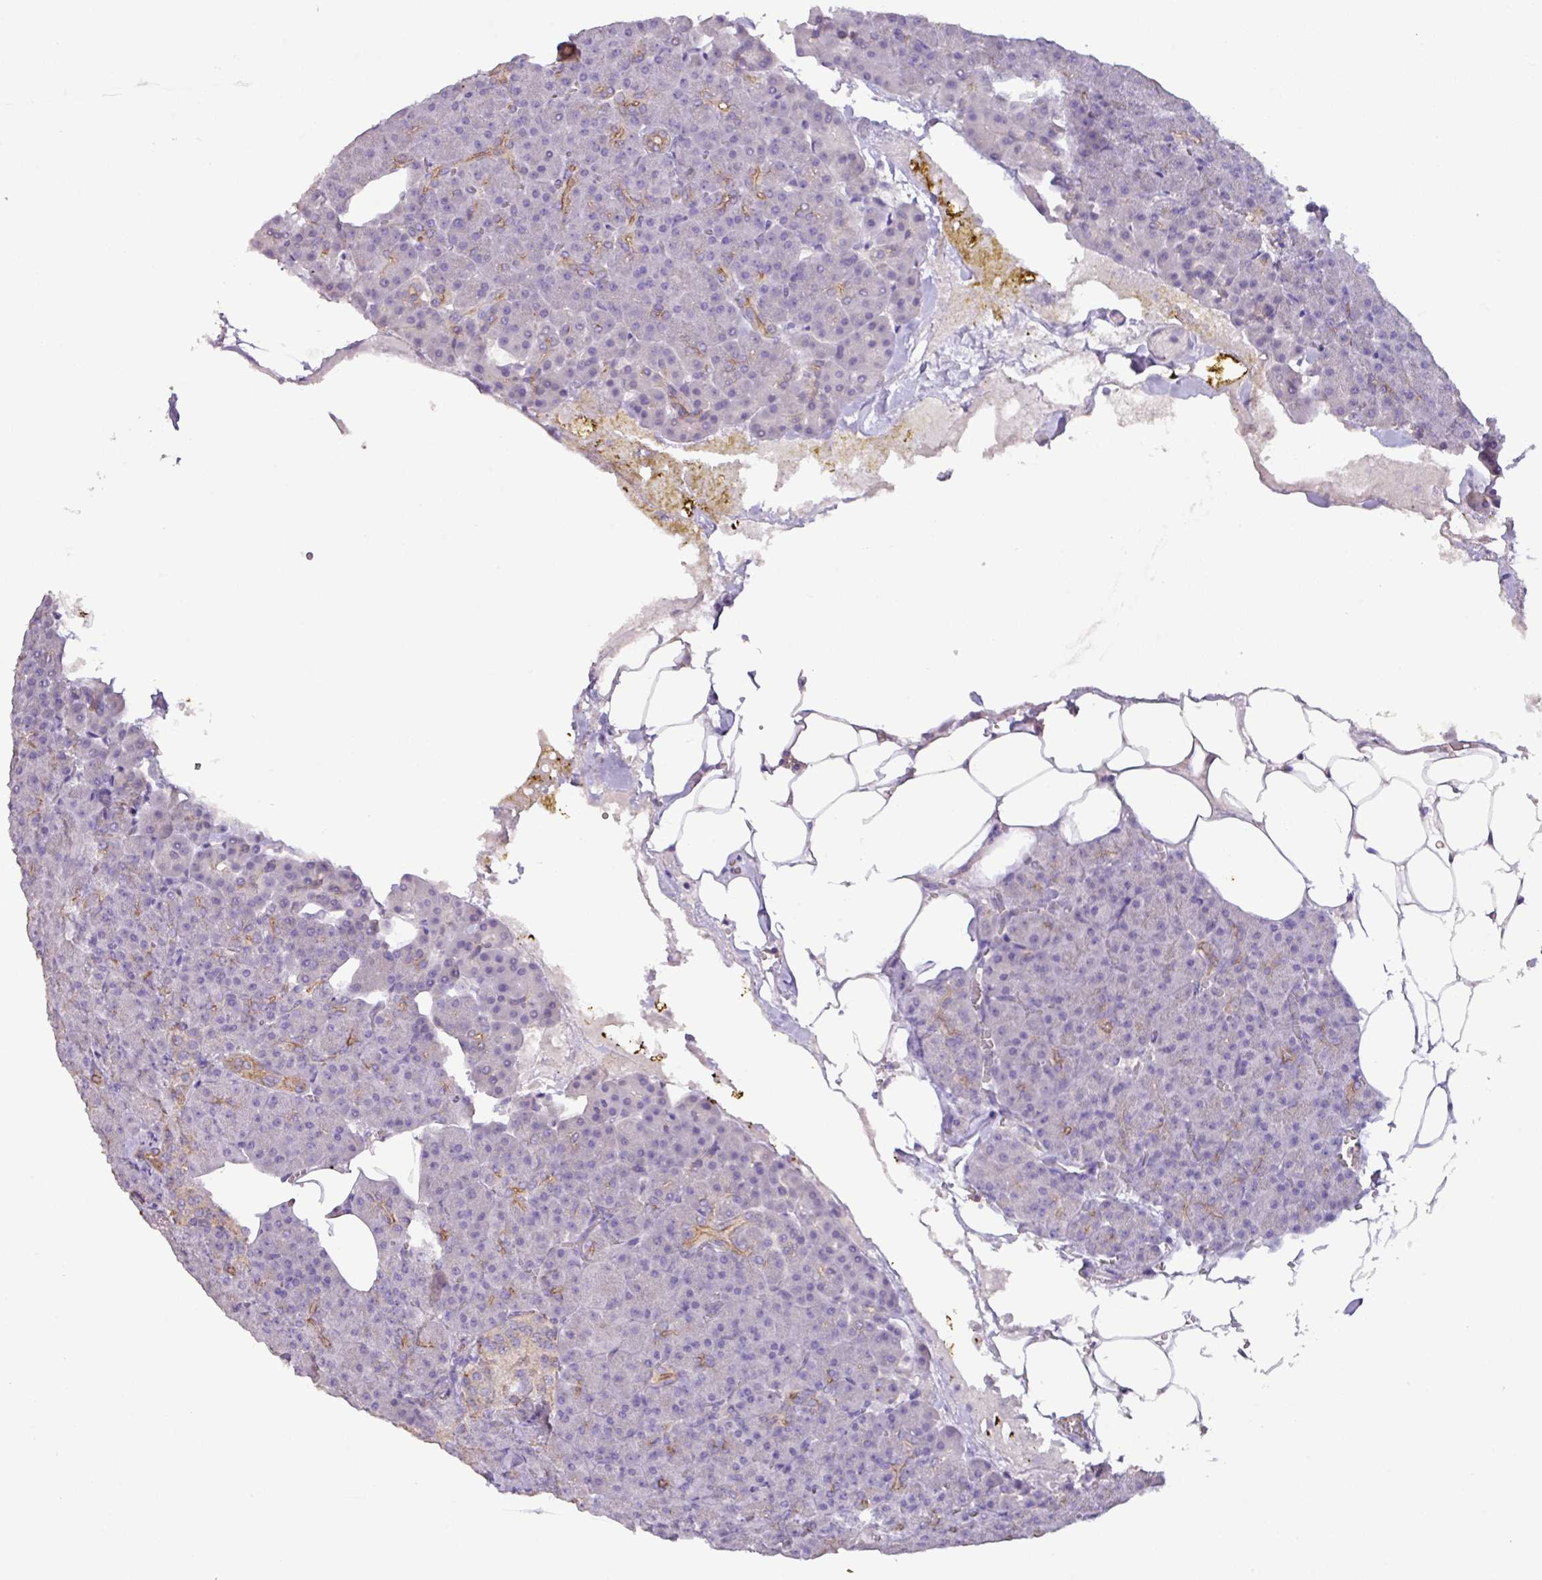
{"staining": {"intensity": "moderate", "quantity": "<25%", "location": "cytoplasmic/membranous"}, "tissue": "pancreas", "cell_type": "Exocrine glandular cells", "image_type": "normal", "snomed": [{"axis": "morphology", "description": "Normal tissue, NOS"}, {"axis": "topography", "description": "Pancreas"}], "caption": "This is an image of immunohistochemistry (IHC) staining of benign pancreas, which shows moderate staining in the cytoplasmic/membranous of exocrine glandular cells.", "gene": "AGR3", "patient": {"sex": "female", "age": 74}}